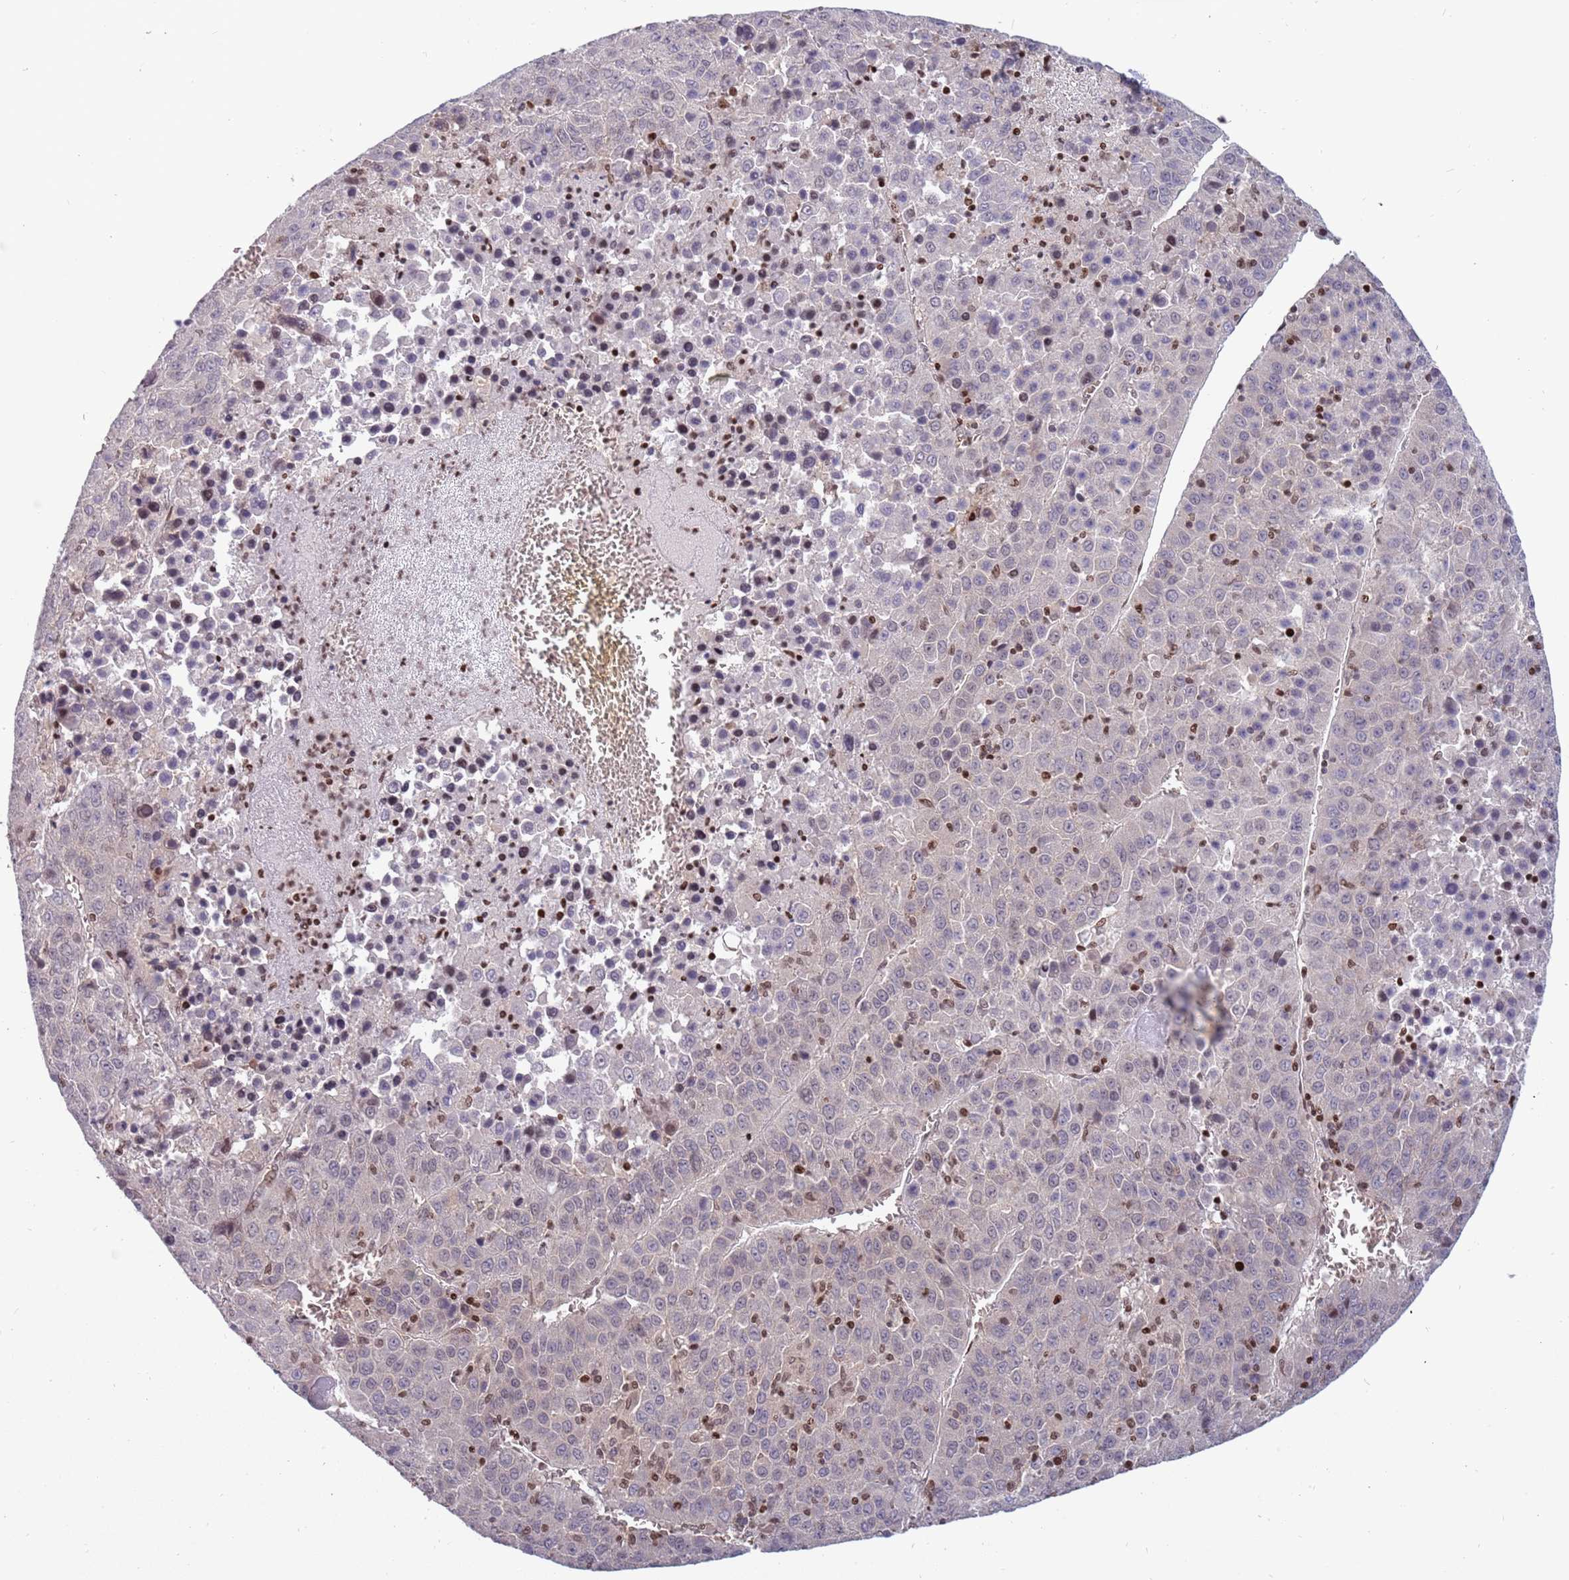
{"staining": {"intensity": "negative", "quantity": "none", "location": "none"}, "tissue": "liver cancer", "cell_type": "Tumor cells", "image_type": "cancer", "snomed": [{"axis": "morphology", "description": "Carcinoma, Hepatocellular, NOS"}, {"axis": "topography", "description": "Liver"}], "caption": "Tumor cells are negative for brown protein staining in liver cancer.", "gene": "ARHGEF5", "patient": {"sex": "female", "age": 53}}